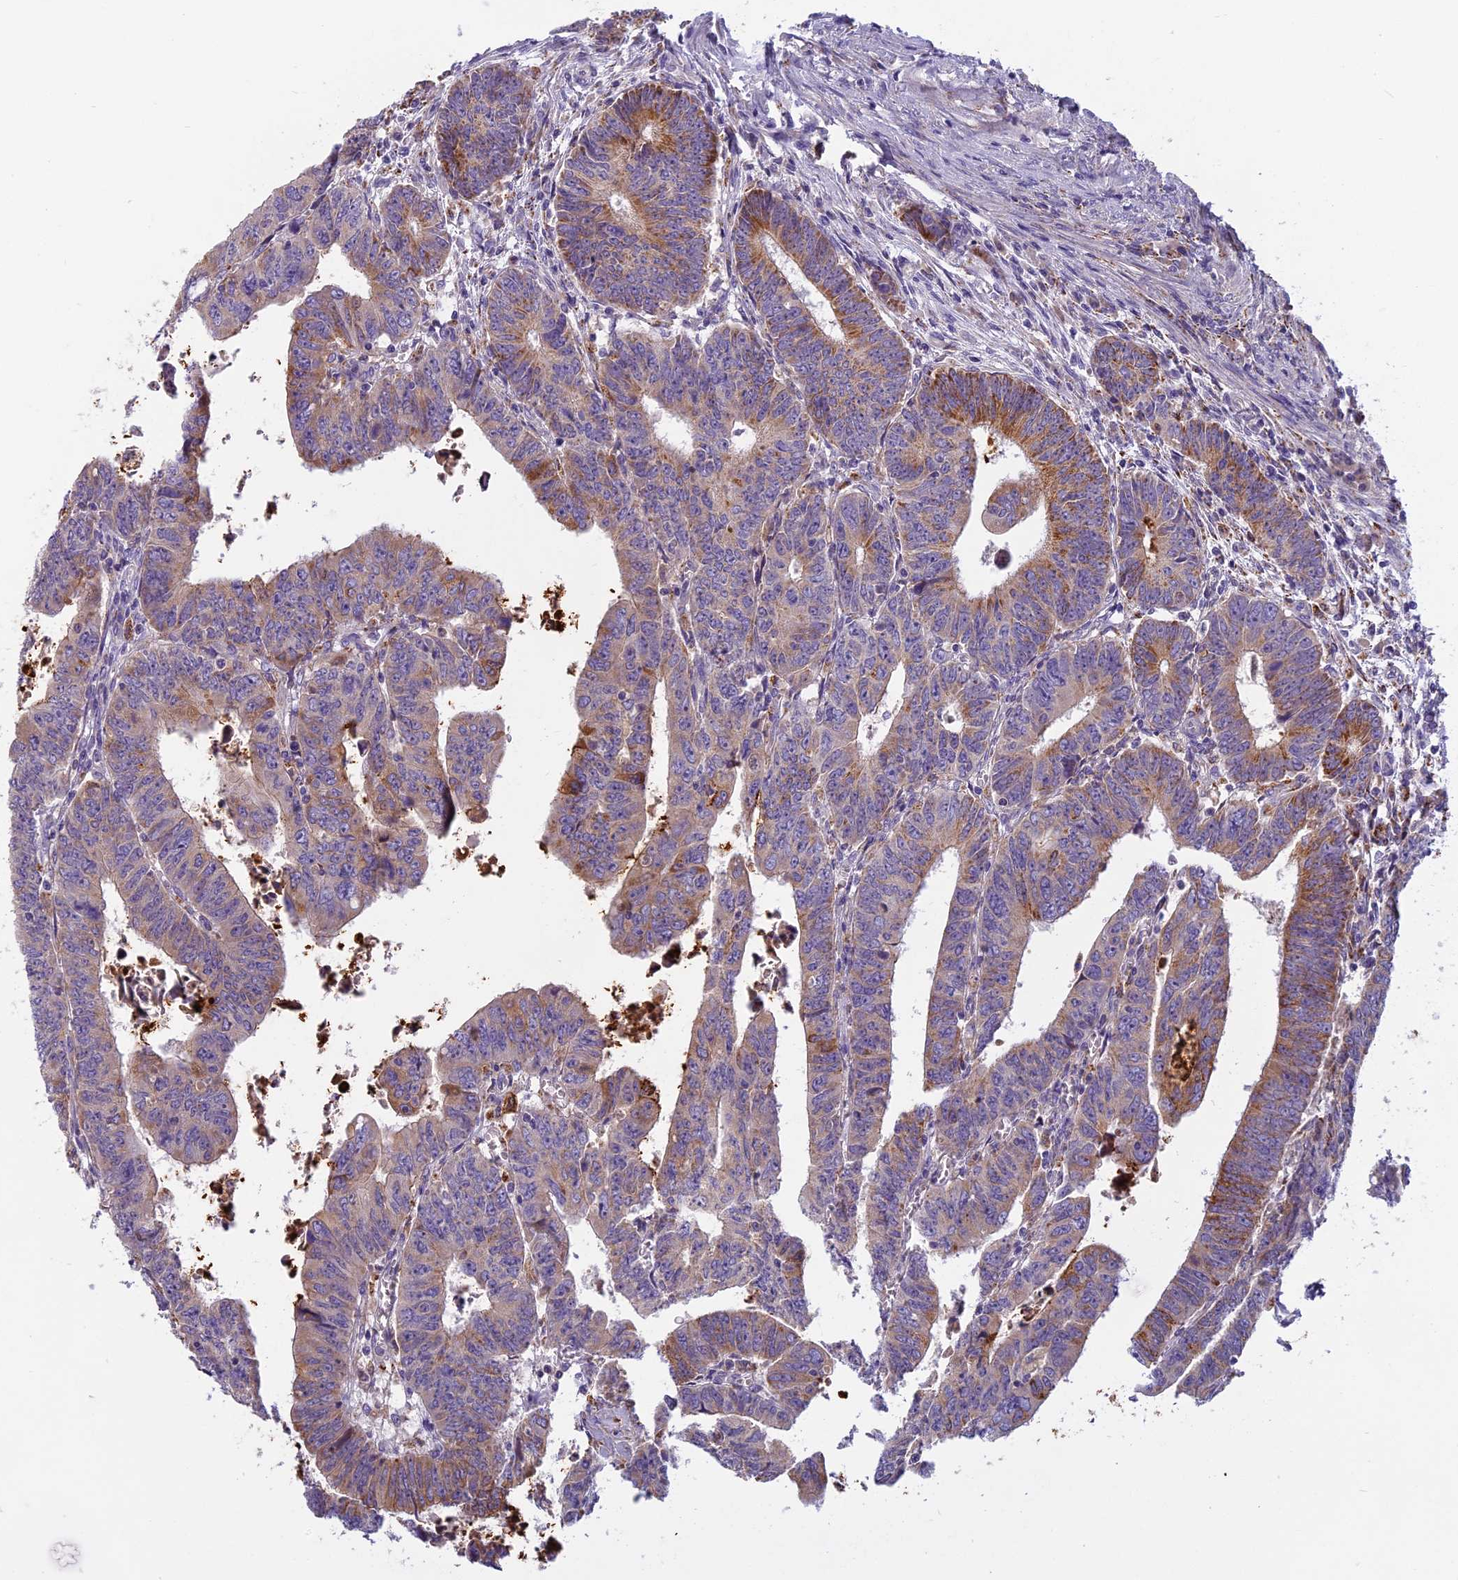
{"staining": {"intensity": "moderate", "quantity": "25%-75%", "location": "cytoplasmic/membranous"}, "tissue": "colorectal cancer", "cell_type": "Tumor cells", "image_type": "cancer", "snomed": [{"axis": "morphology", "description": "Normal tissue, NOS"}, {"axis": "morphology", "description": "Adenocarcinoma, NOS"}, {"axis": "topography", "description": "Rectum"}], "caption": "Human colorectal adenocarcinoma stained with a protein marker displays moderate staining in tumor cells.", "gene": "SEMA7A", "patient": {"sex": "female", "age": 65}}